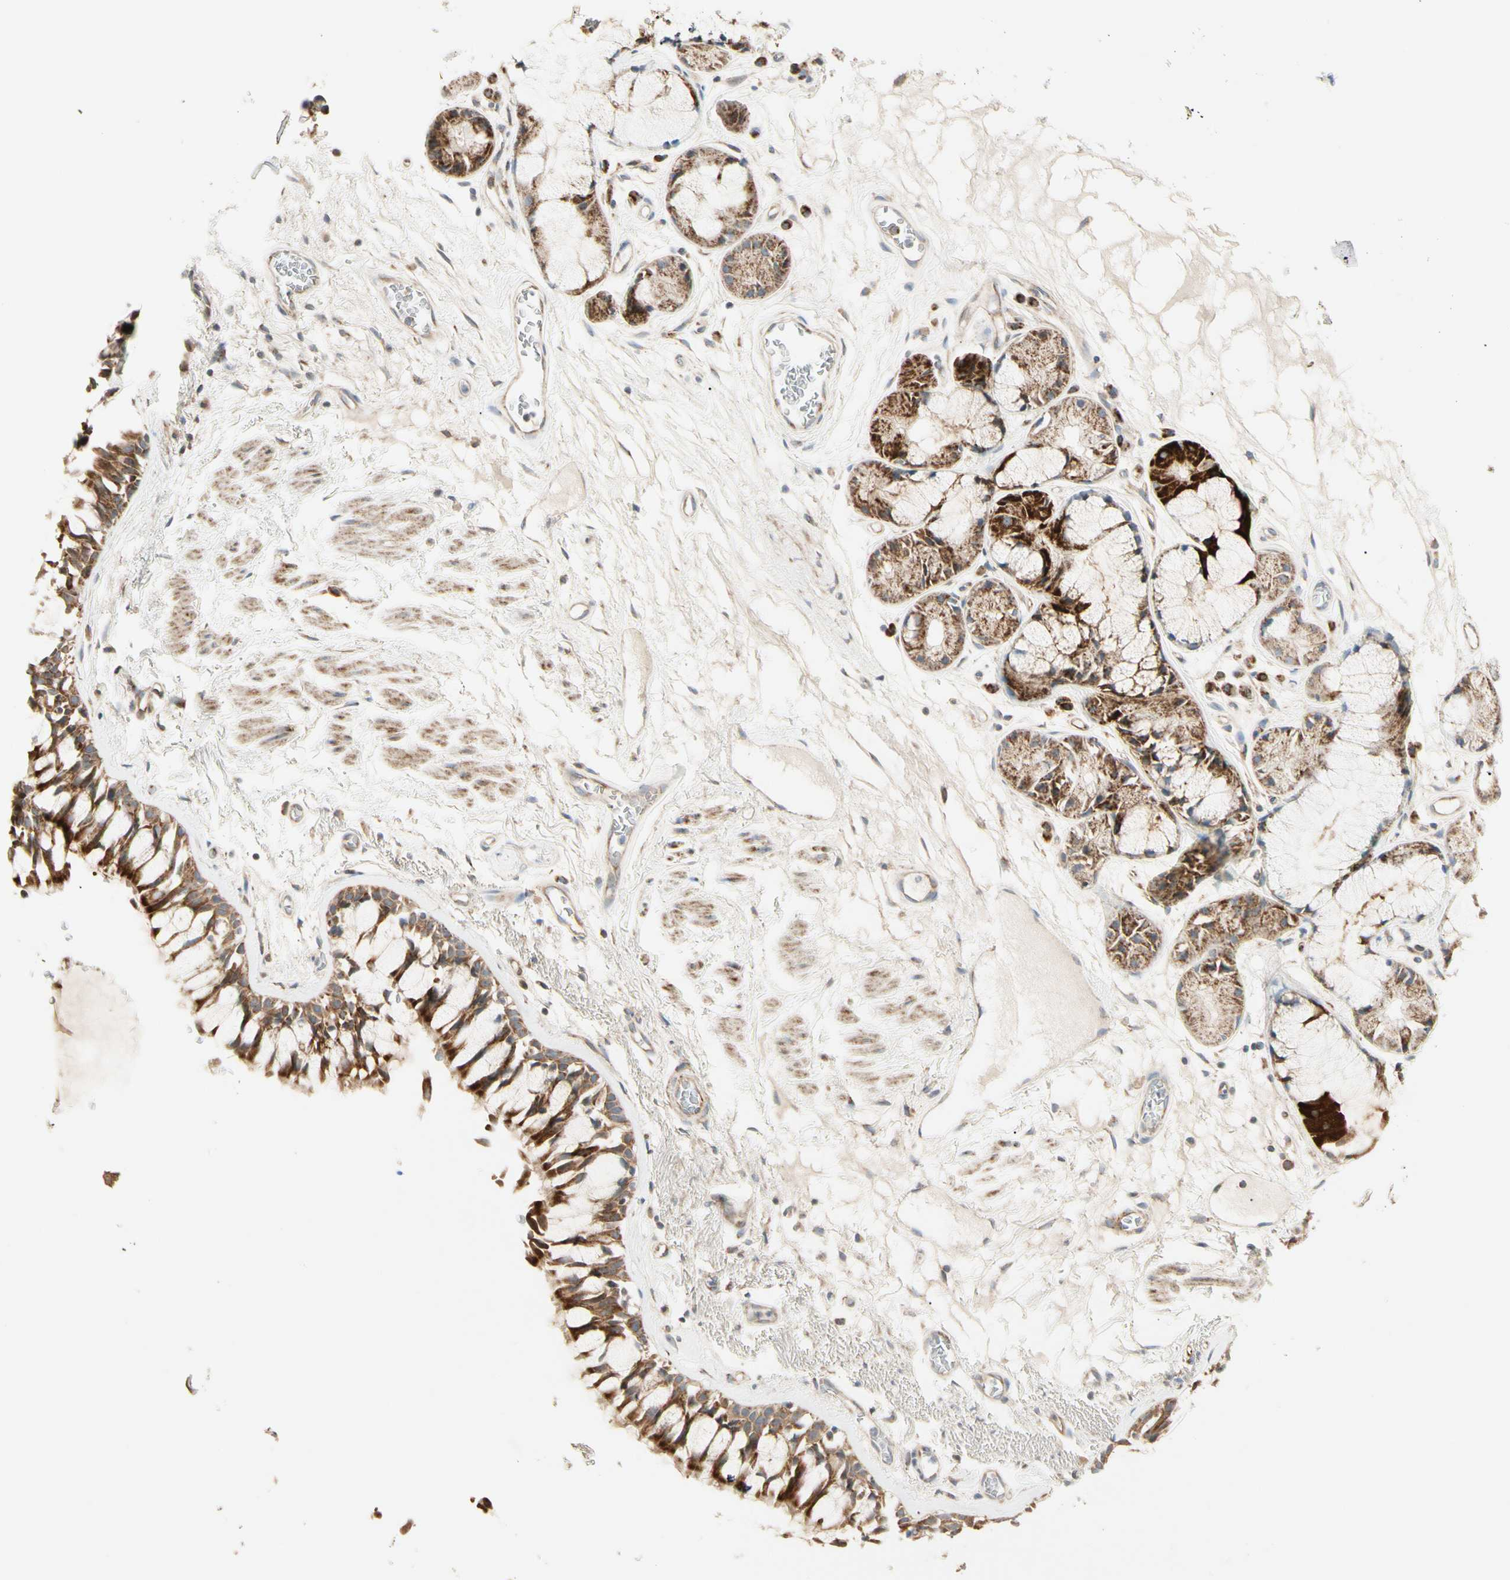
{"staining": {"intensity": "strong", "quantity": ">75%", "location": "cytoplasmic/membranous"}, "tissue": "bronchus", "cell_type": "Respiratory epithelial cells", "image_type": "normal", "snomed": [{"axis": "morphology", "description": "Normal tissue, NOS"}, {"axis": "topography", "description": "Bronchus"}], "caption": "Bronchus stained with DAB (3,3'-diaminobenzidine) IHC shows high levels of strong cytoplasmic/membranous staining in approximately >75% of respiratory epithelial cells. (DAB (3,3'-diaminobenzidine) = brown stain, brightfield microscopy at high magnification).", "gene": "TBC1D10A", "patient": {"sex": "male", "age": 66}}